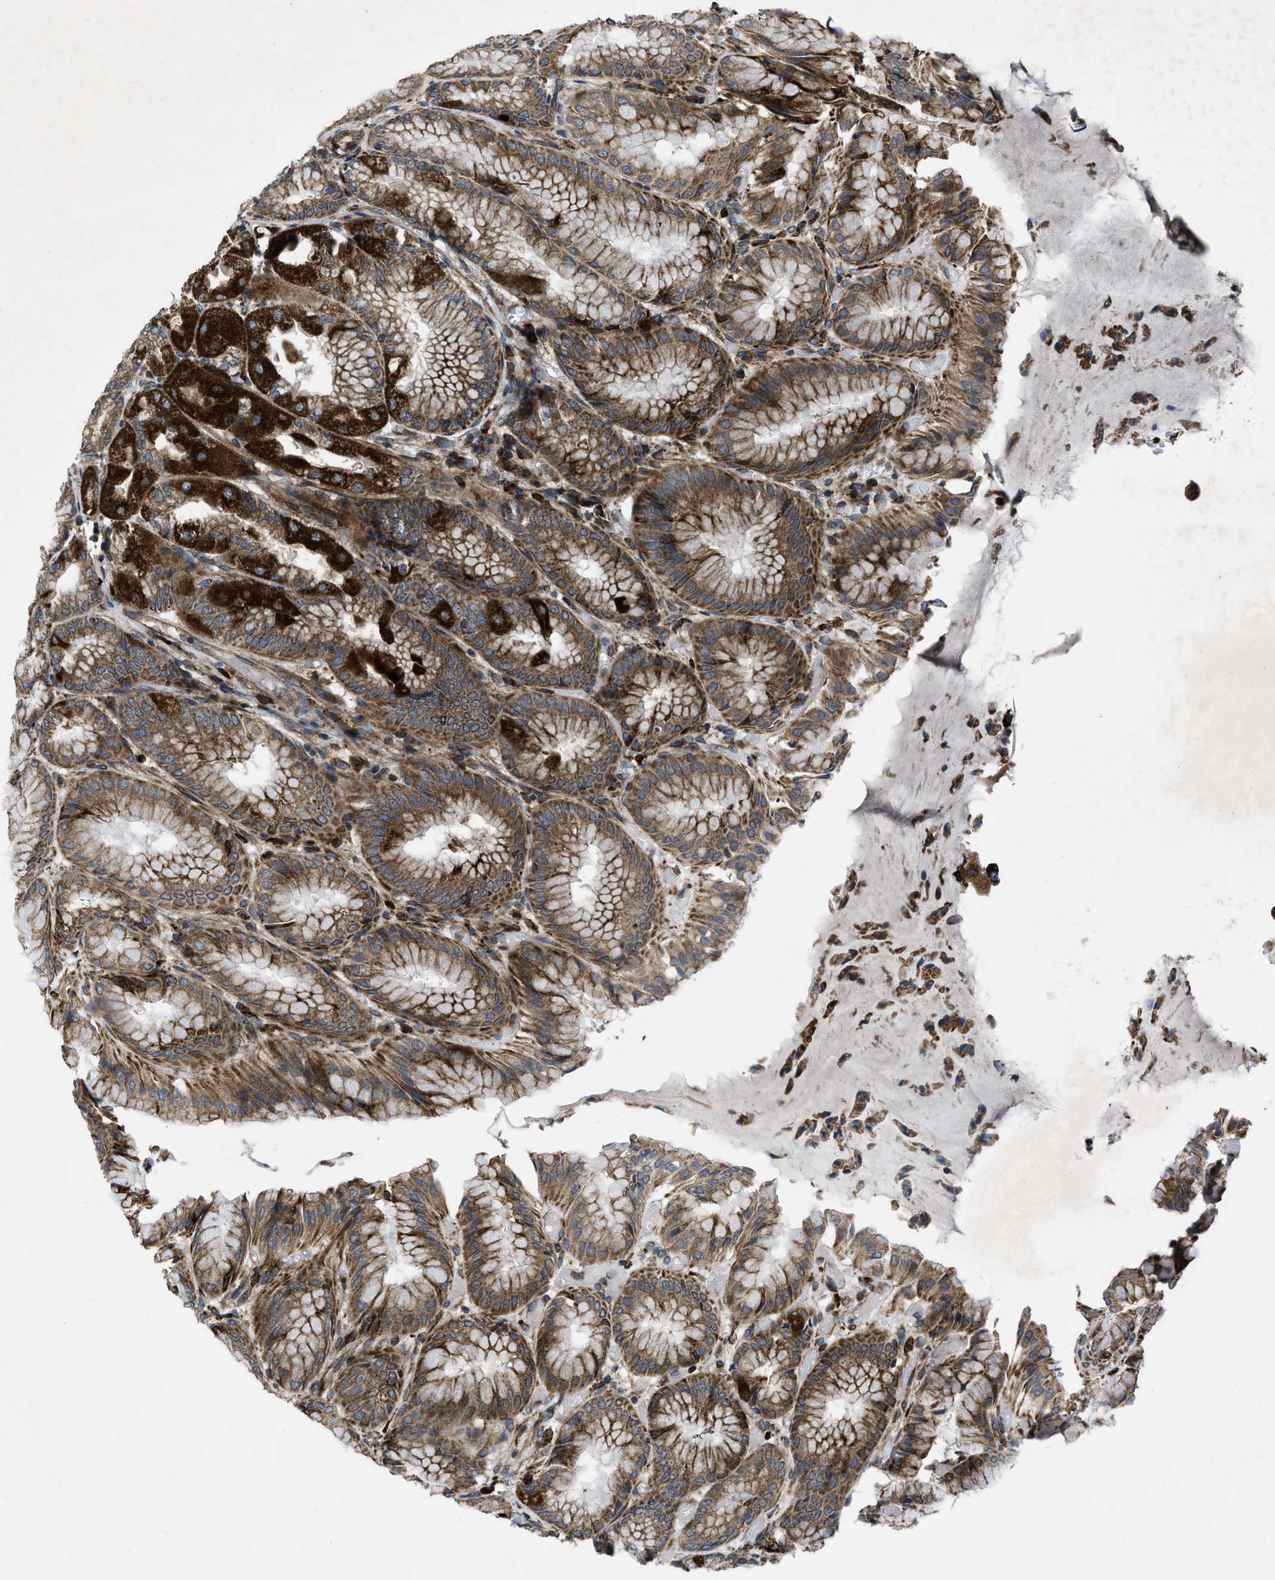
{"staining": {"intensity": "strong", "quantity": ">75%", "location": "cytoplasmic/membranous"}, "tissue": "stomach", "cell_type": "Glandular cells", "image_type": "normal", "snomed": [{"axis": "morphology", "description": "Normal tissue, NOS"}, {"axis": "topography", "description": "Stomach, upper"}], "caption": "Immunohistochemistry (IHC) of unremarkable stomach displays high levels of strong cytoplasmic/membranous expression in approximately >75% of glandular cells.", "gene": "PER3", "patient": {"sex": "male", "age": 72}}